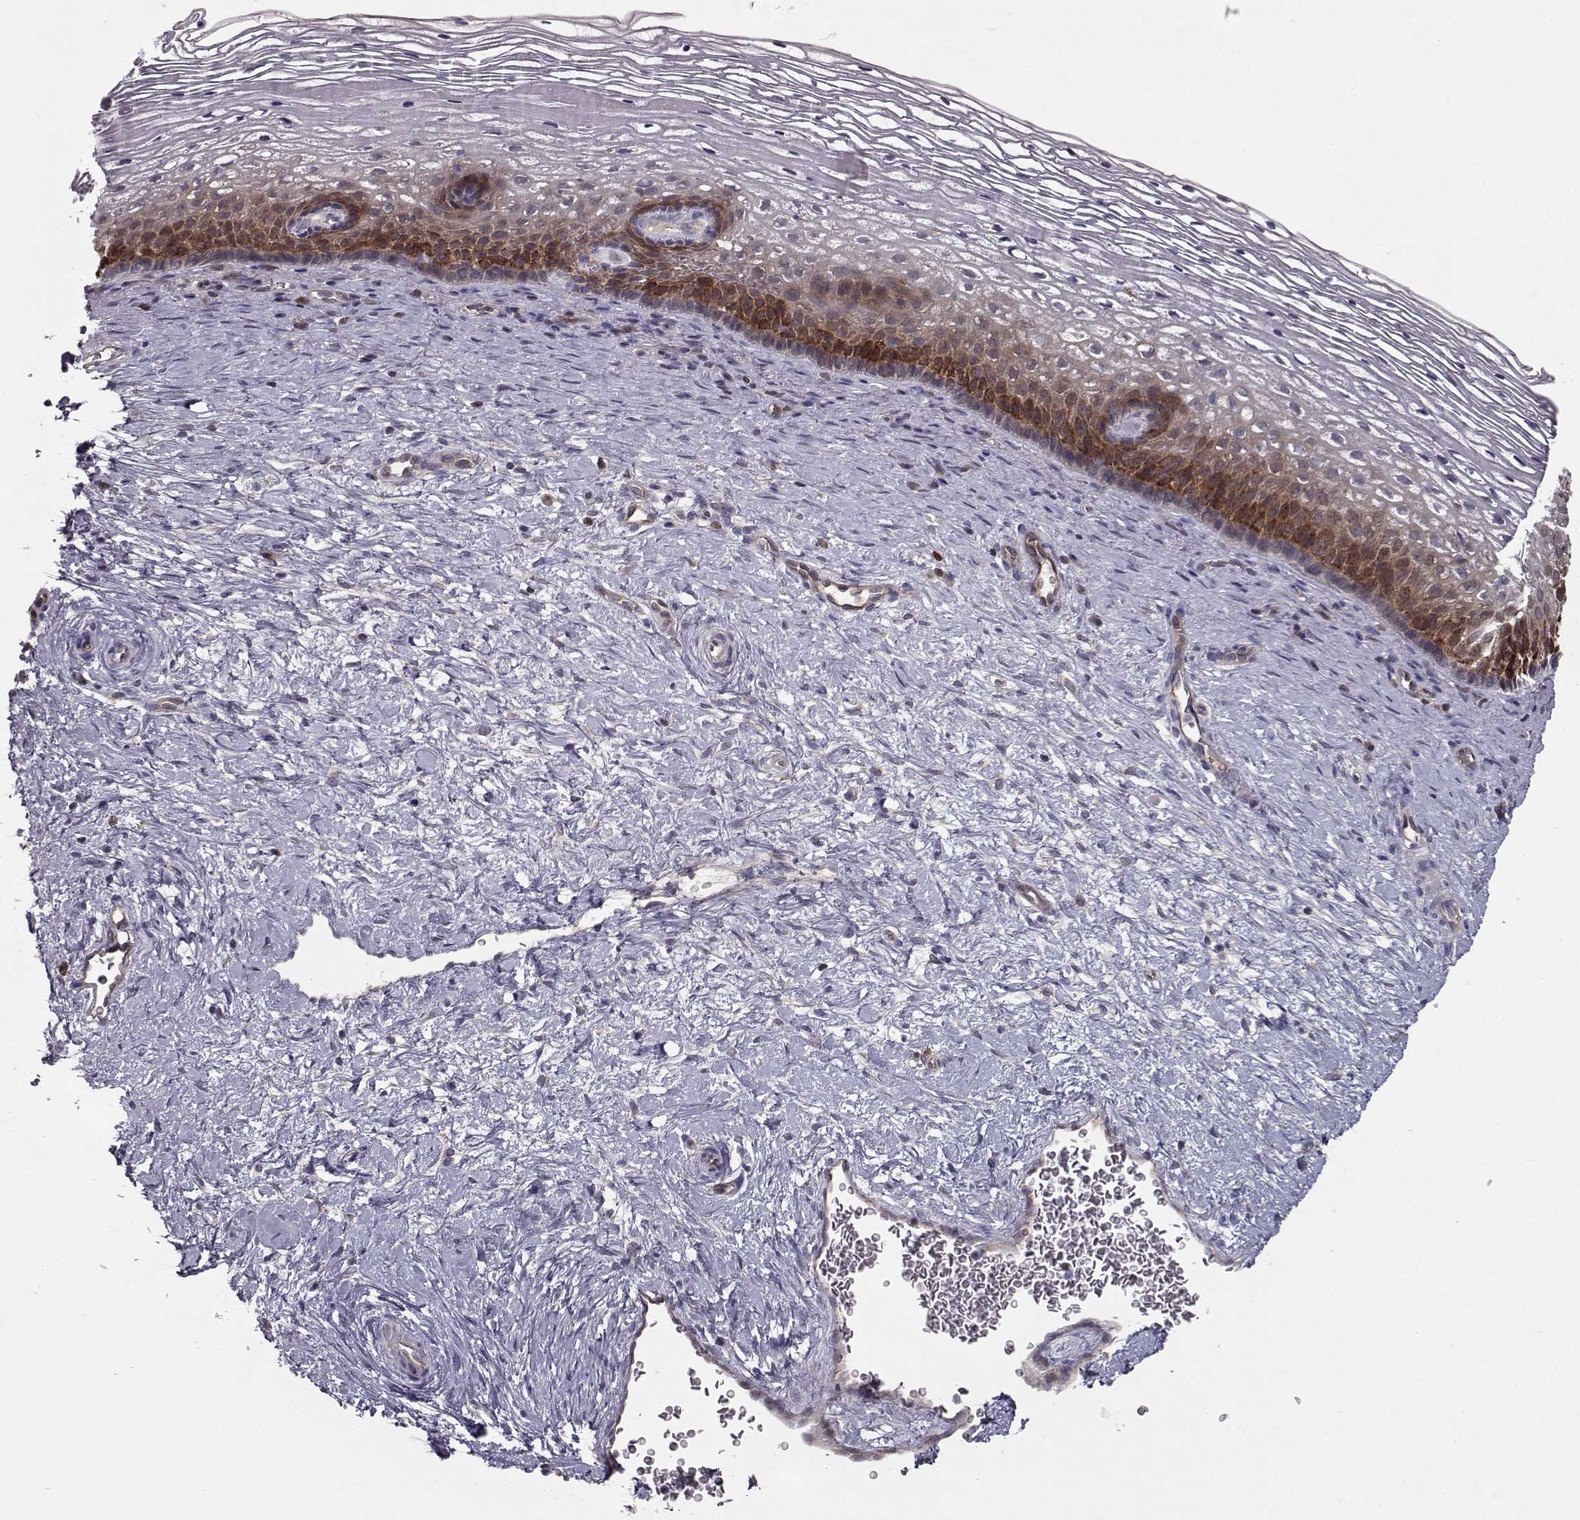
{"staining": {"intensity": "weak", "quantity": ">75%", "location": "cytoplasmic/membranous"}, "tissue": "cervix", "cell_type": "Glandular cells", "image_type": "normal", "snomed": [{"axis": "morphology", "description": "Normal tissue, NOS"}, {"axis": "topography", "description": "Cervix"}], "caption": "Cervix stained for a protein exhibits weak cytoplasmic/membranous positivity in glandular cells. (DAB IHC with brightfield microscopy, high magnification).", "gene": "RANBP1", "patient": {"sex": "female", "age": 34}}